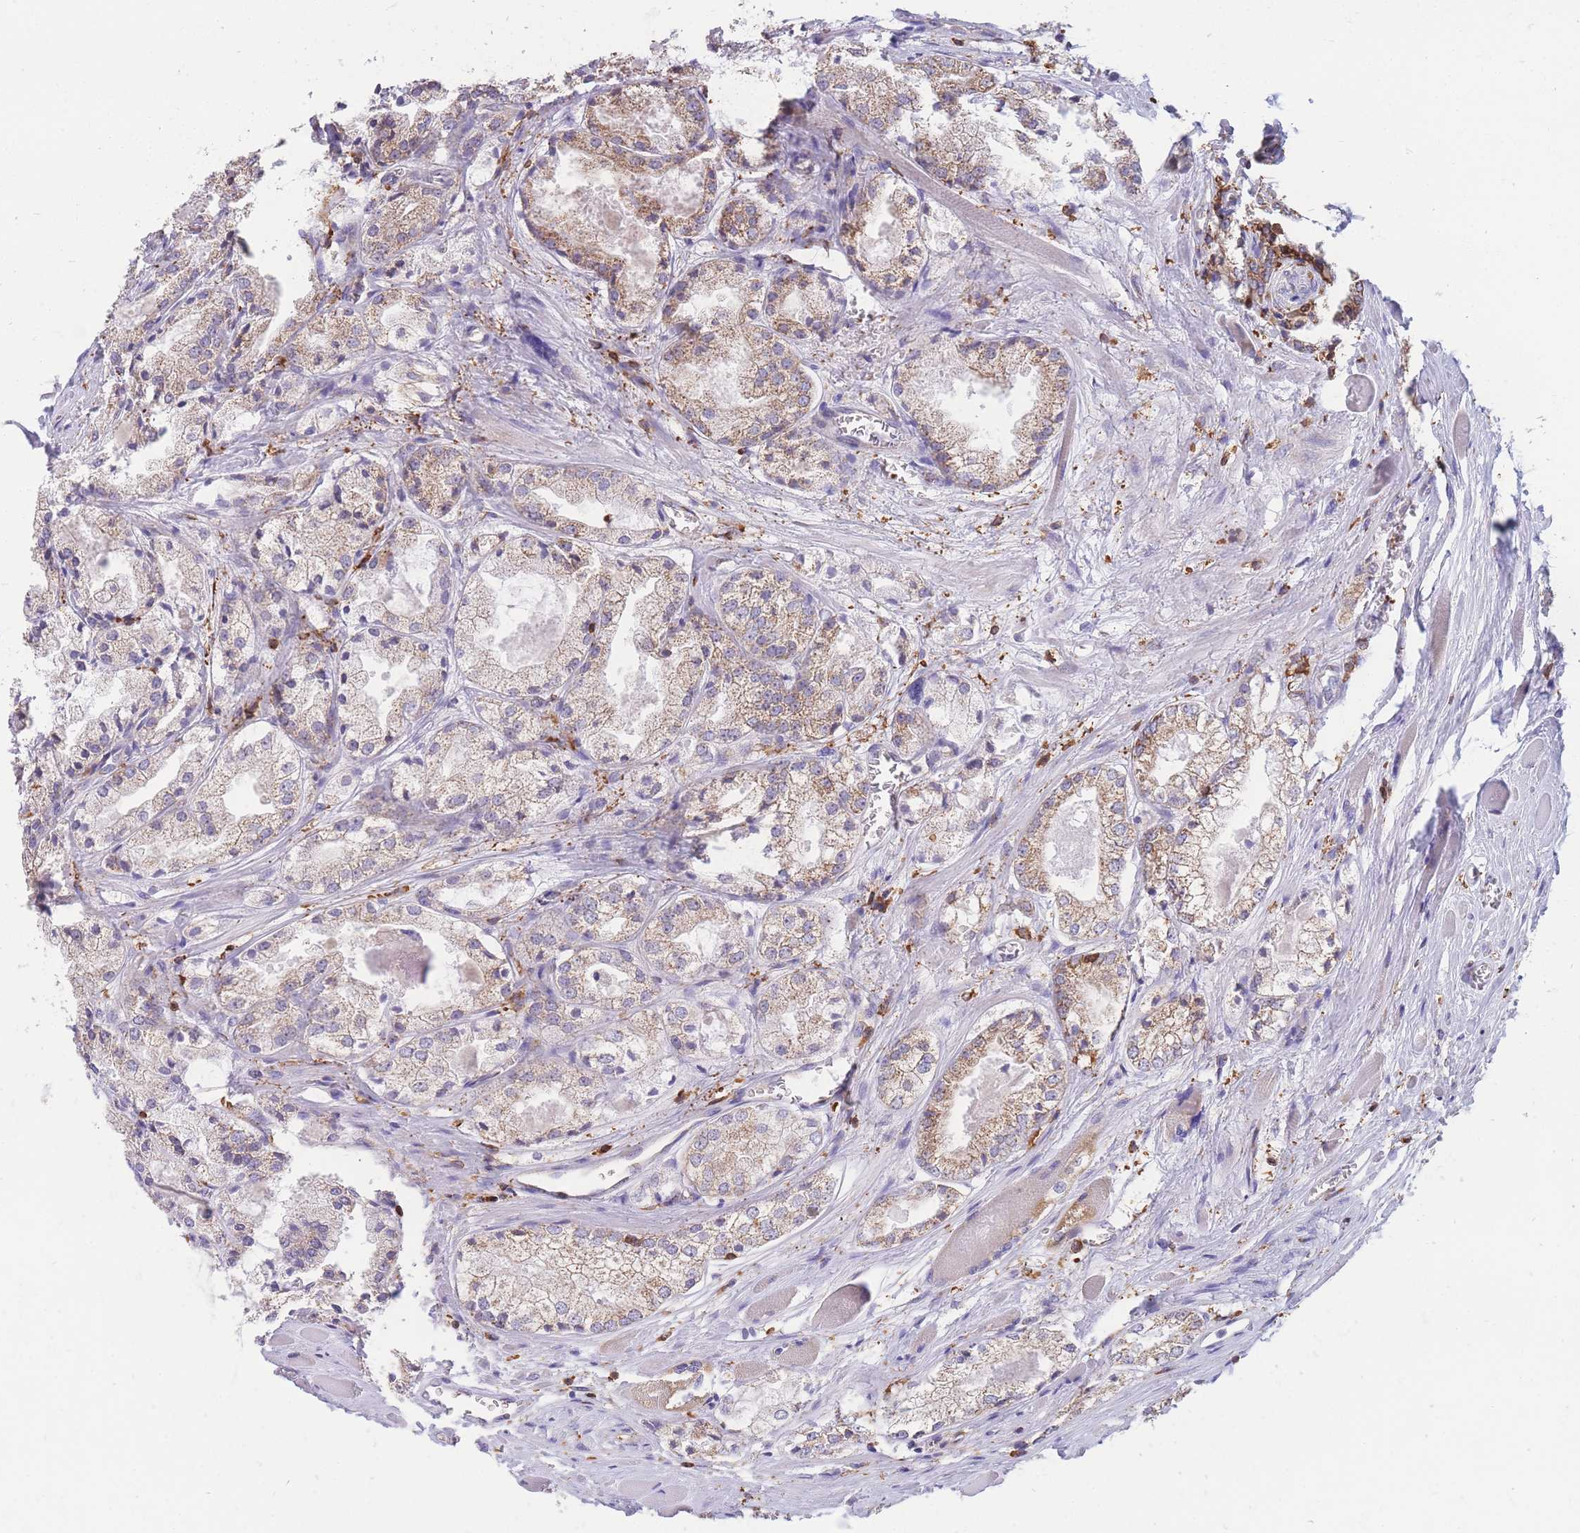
{"staining": {"intensity": "weak", "quantity": ">75%", "location": "cytoplasmic/membranous"}, "tissue": "prostate cancer", "cell_type": "Tumor cells", "image_type": "cancer", "snomed": [{"axis": "morphology", "description": "Adenocarcinoma, Low grade"}, {"axis": "topography", "description": "Prostate"}], "caption": "Protein staining demonstrates weak cytoplasmic/membranous expression in about >75% of tumor cells in prostate cancer (low-grade adenocarcinoma).", "gene": "MRPL54", "patient": {"sex": "male", "age": 67}}